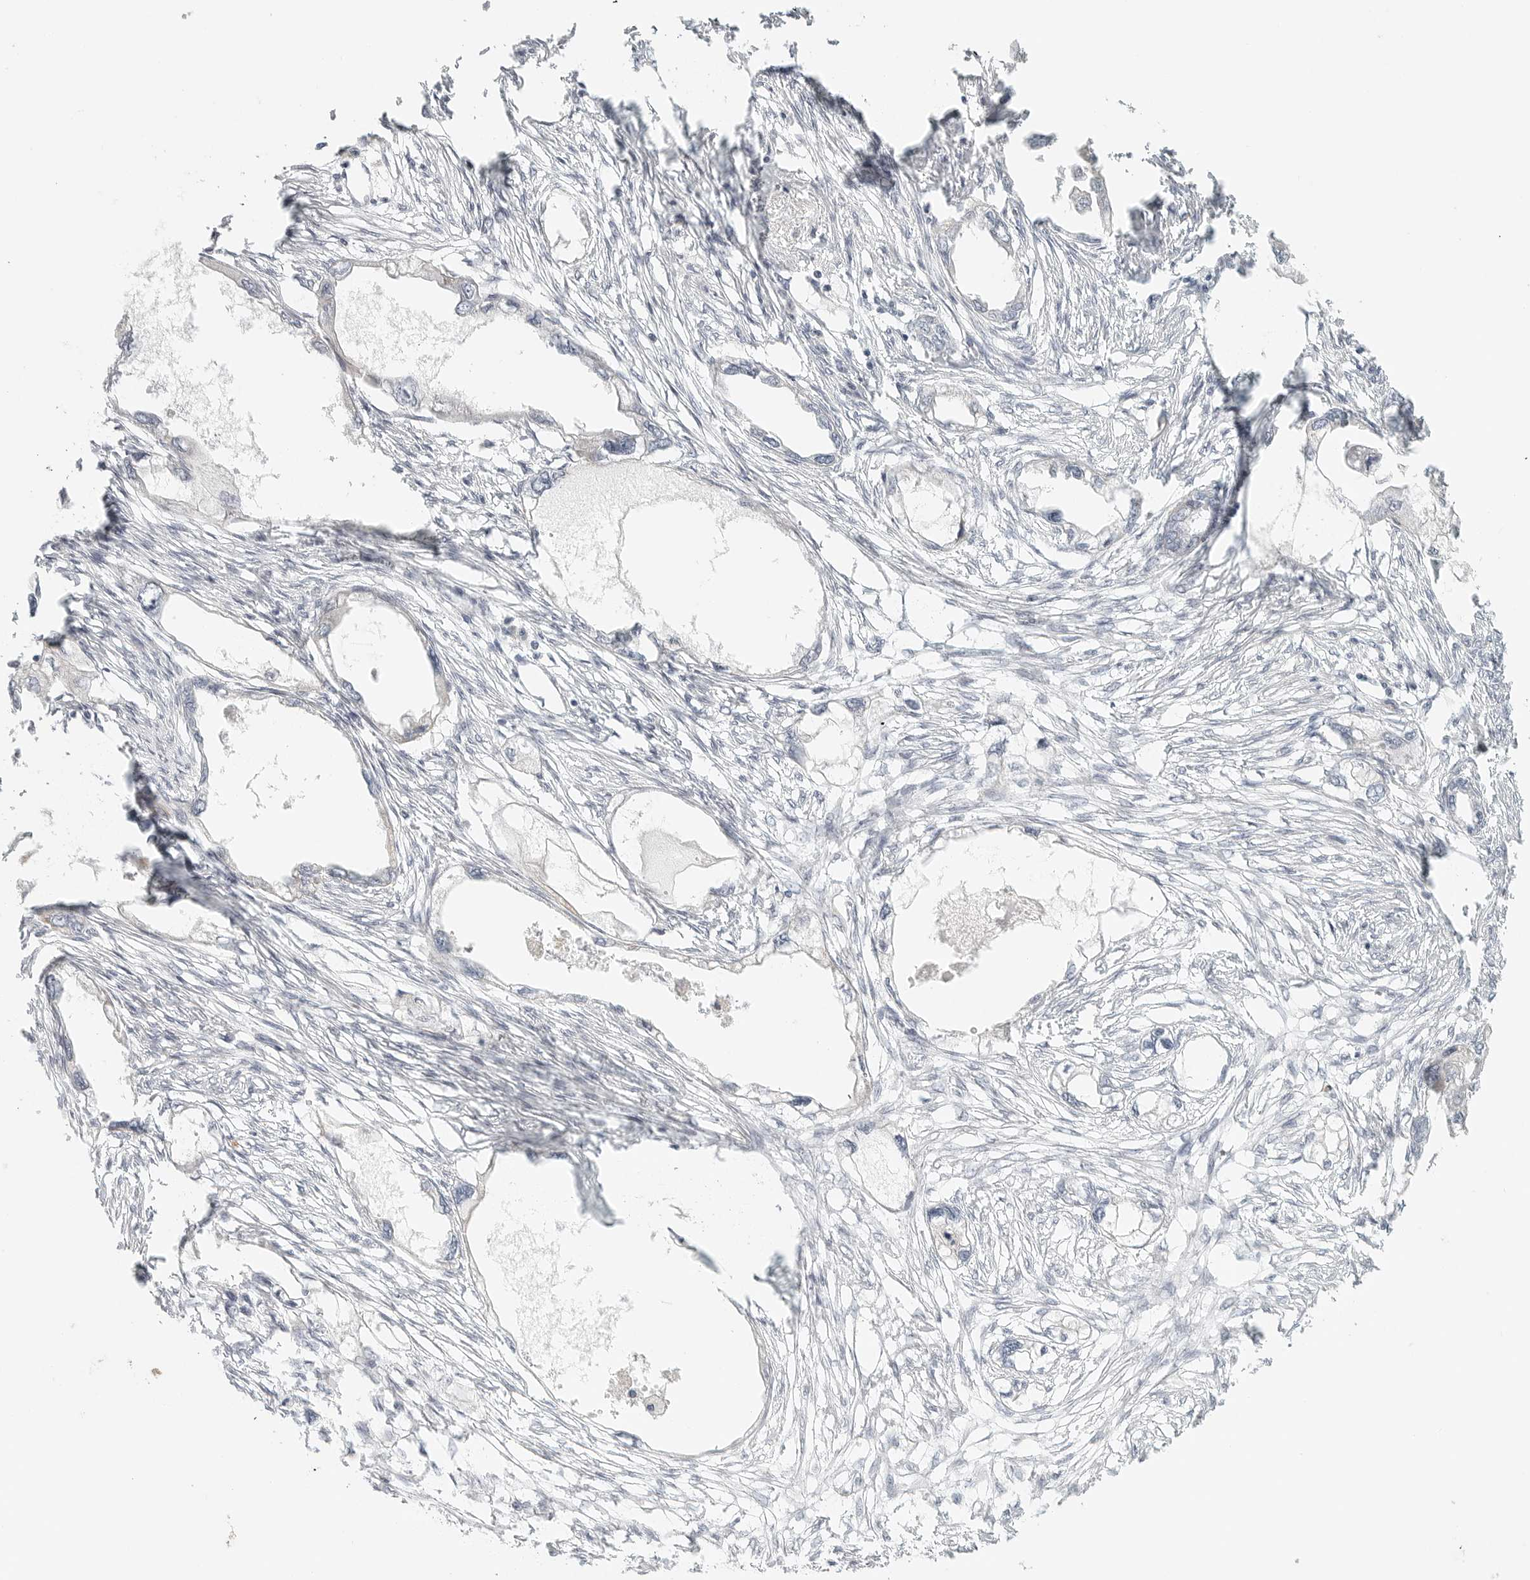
{"staining": {"intensity": "negative", "quantity": "none", "location": "none"}, "tissue": "endometrial cancer", "cell_type": "Tumor cells", "image_type": "cancer", "snomed": [{"axis": "morphology", "description": "Adenocarcinoma, NOS"}, {"axis": "morphology", "description": "Adenocarcinoma, metastatic, NOS"}, {"axis": "topography", "description": "Adipose tissue"}, {"axis": "topography", "description": "Endometrium"}], "caption": "Tumor cells are negative for brown protein staining in adenocarcinoma (endometrial). (Stains: DAB immunohistochemistry with hematoxylin counter stain, Microscopy: brightfield microscopy at high magnification).", "gene": "SLC25A26", "patient": {"sex": "female", "age": 67}}